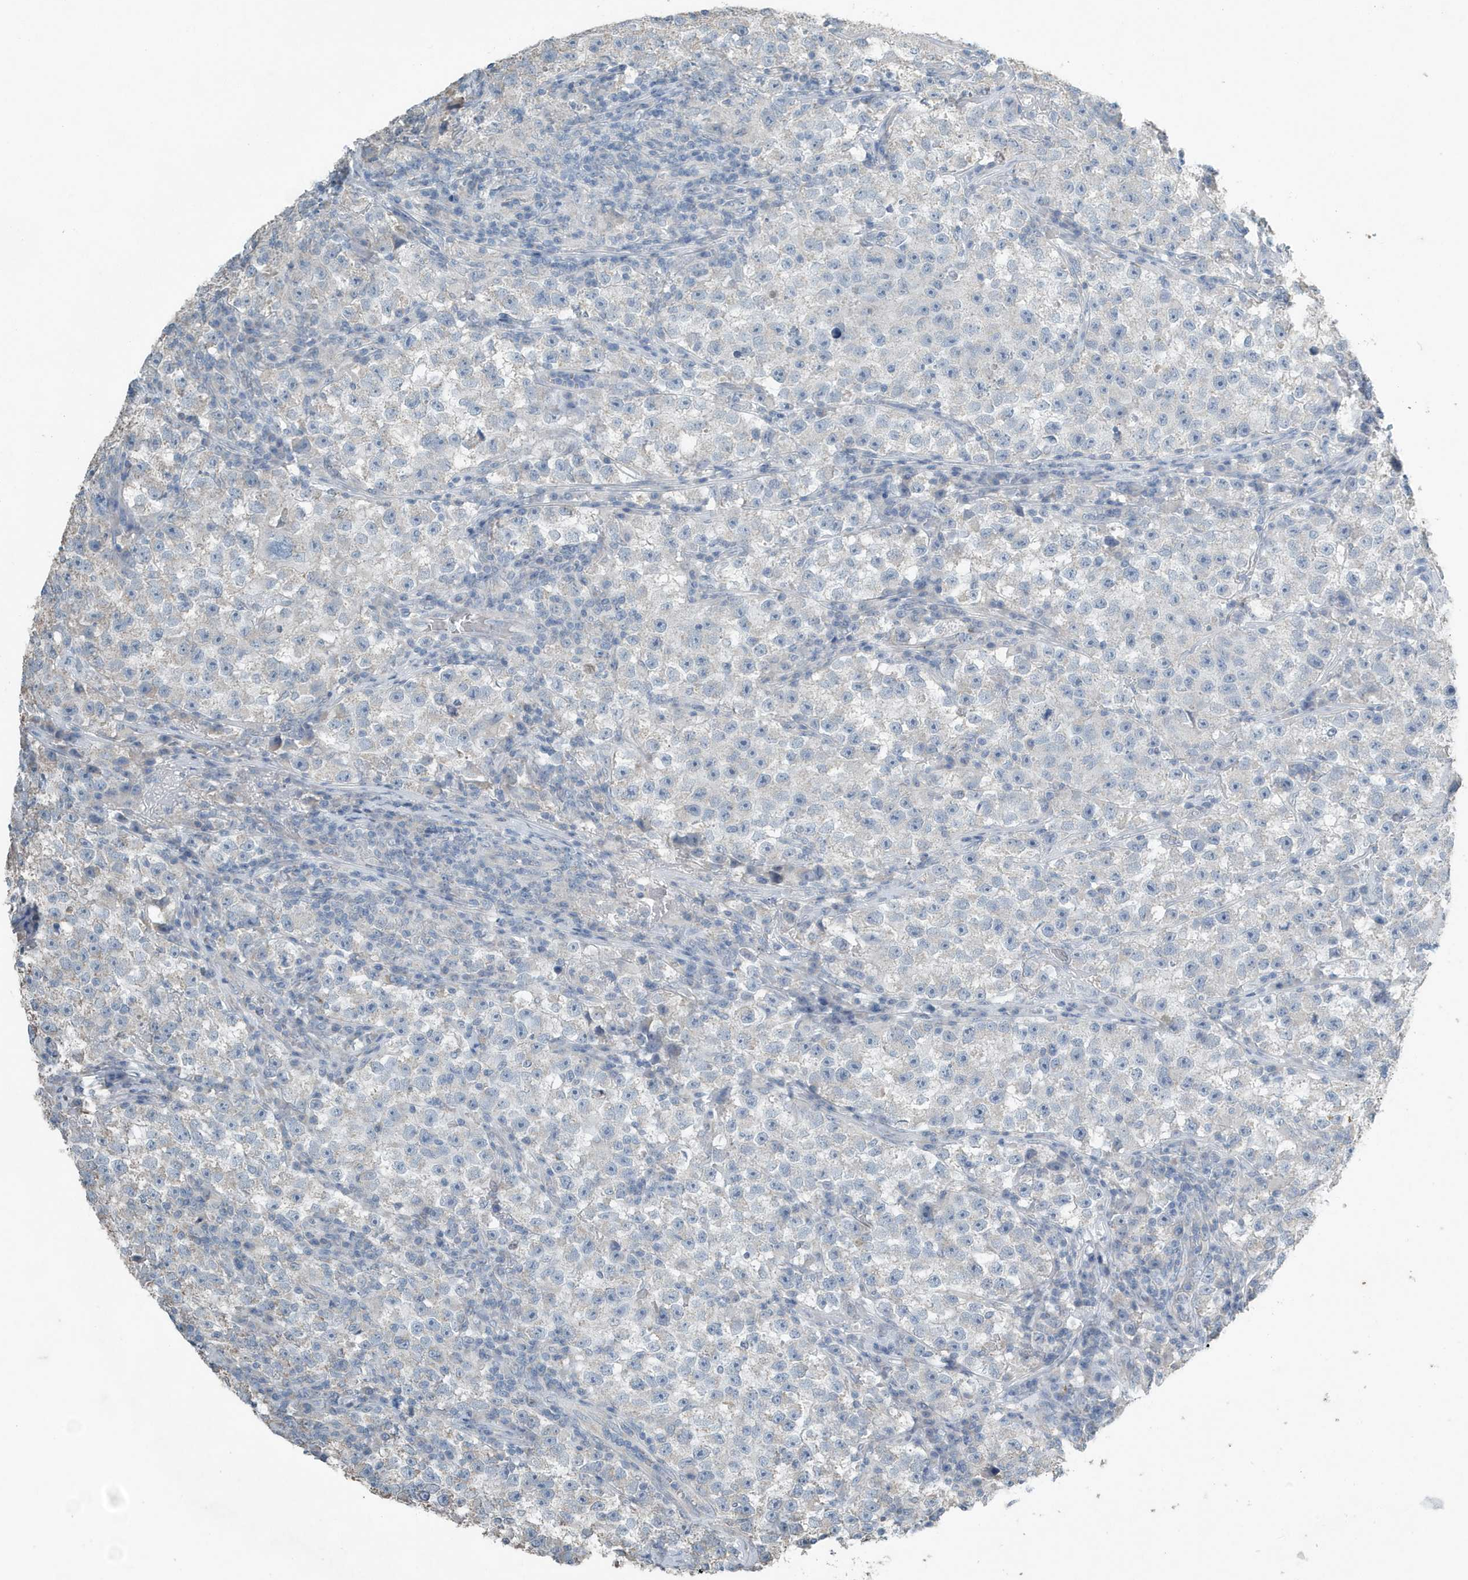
{"staining": {"intensity": "negative", "quantity": "none", "location": "none"}, "tissue": "testis cancer", "cell_type": "Tumor cells", "image_type": "cancer", "snomed": [{"axis": "morphology", "description": "Seminoma, NOS"}, {"axis": "topography", "description": "Testis"}], "caption": "This is an IHC histopathology image of testis cancer. There is no expression in tumor cells.", "gene": "UGT2B4", "patient": {"sex": "male", "age": 22}}